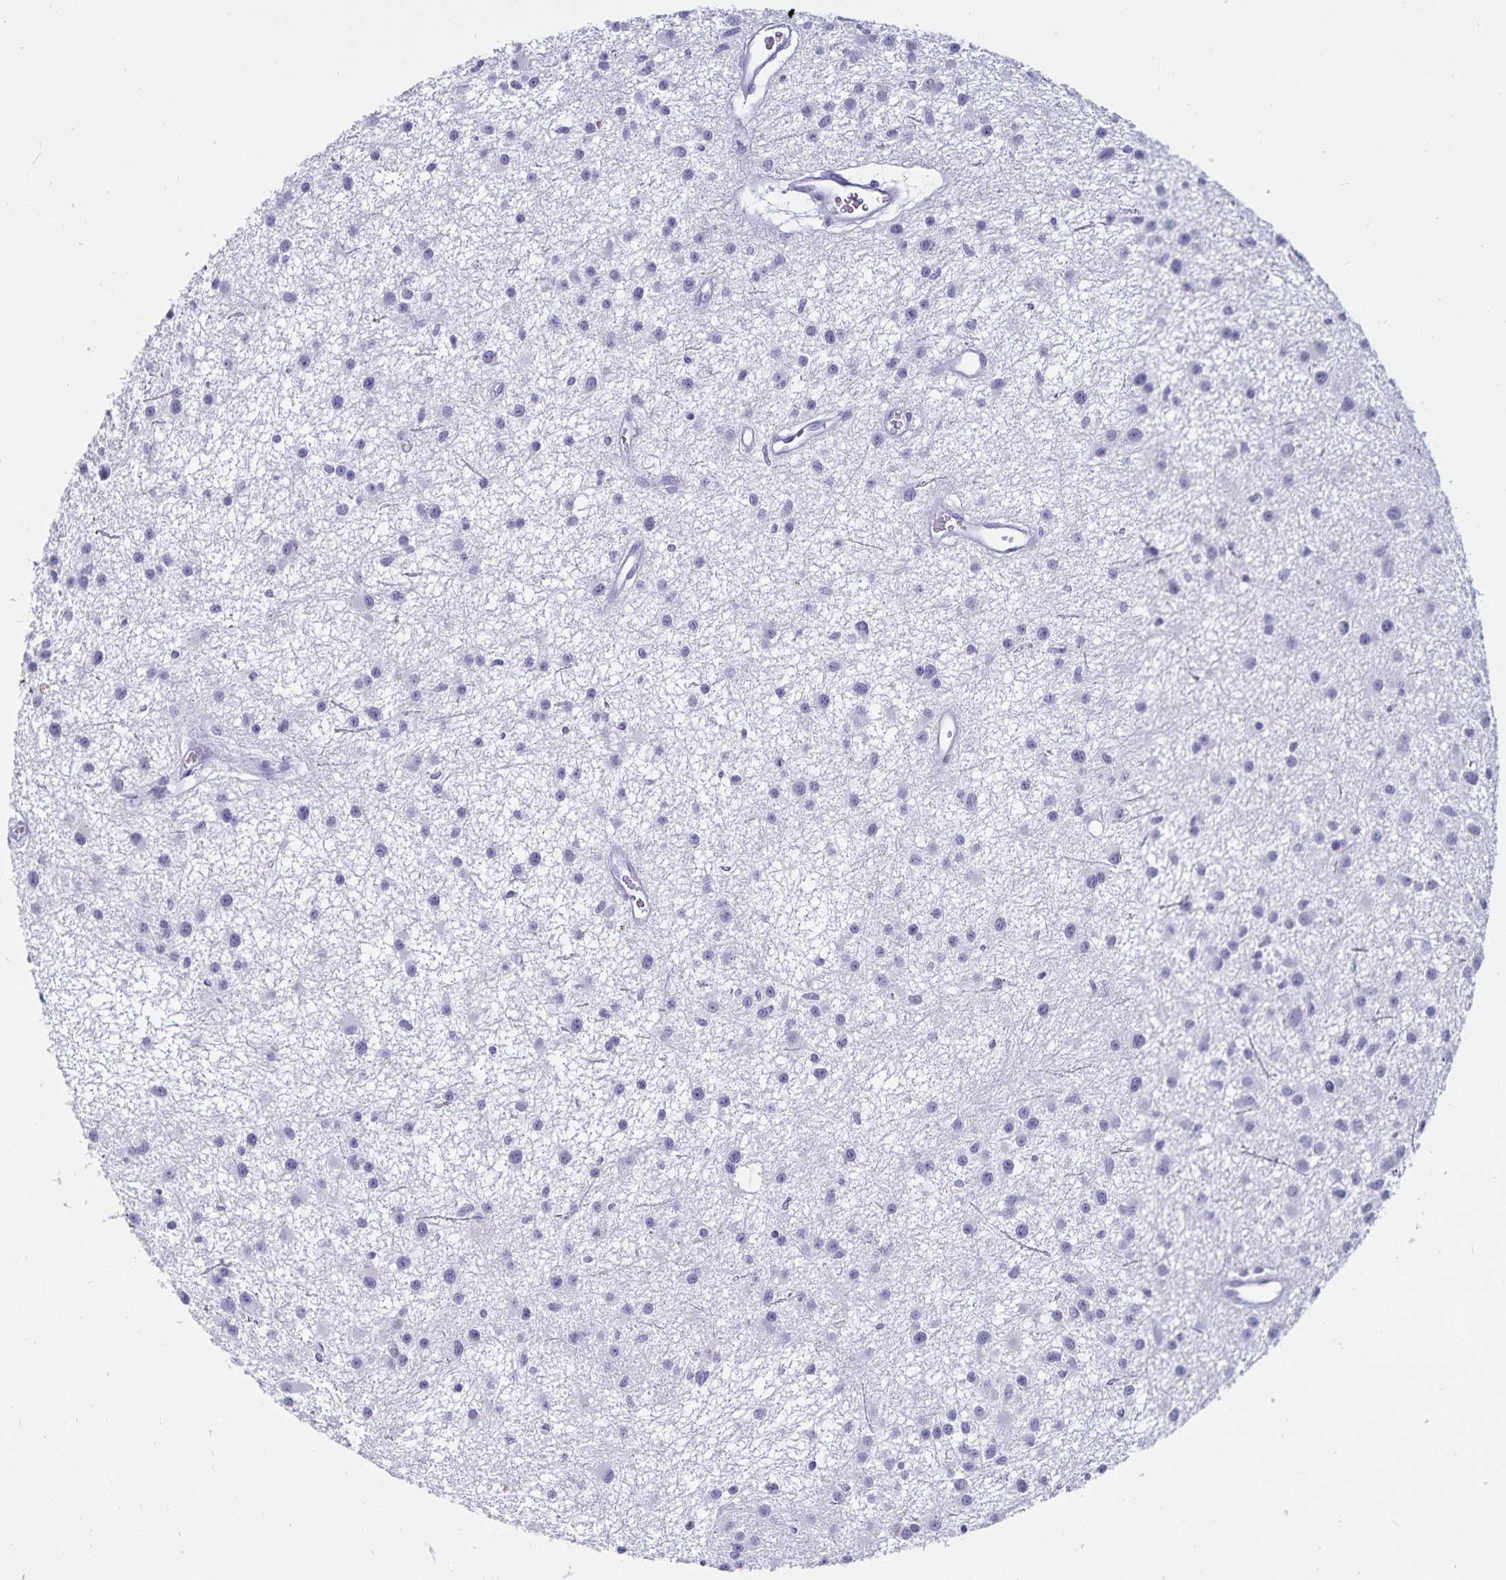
{"staining": {"intensity": "negative", "quantity": "none", "location": "none"}, "tissue": "glioma", "cell_type": "Tumor cells", "image_type": "cancer", "snomed": [{"axis": "morphology", "description": "Glioma, malignant, Low grade"}, {"axis": "topography", "description": "Brain"}], "caption": "IHC photomicrograph of neoplastic tissue: human glioma stained with DAB shows no significant protein staining in tumor cells.", "gene": "DEFA6", "patient": {"sex": "male", "age": 43}}